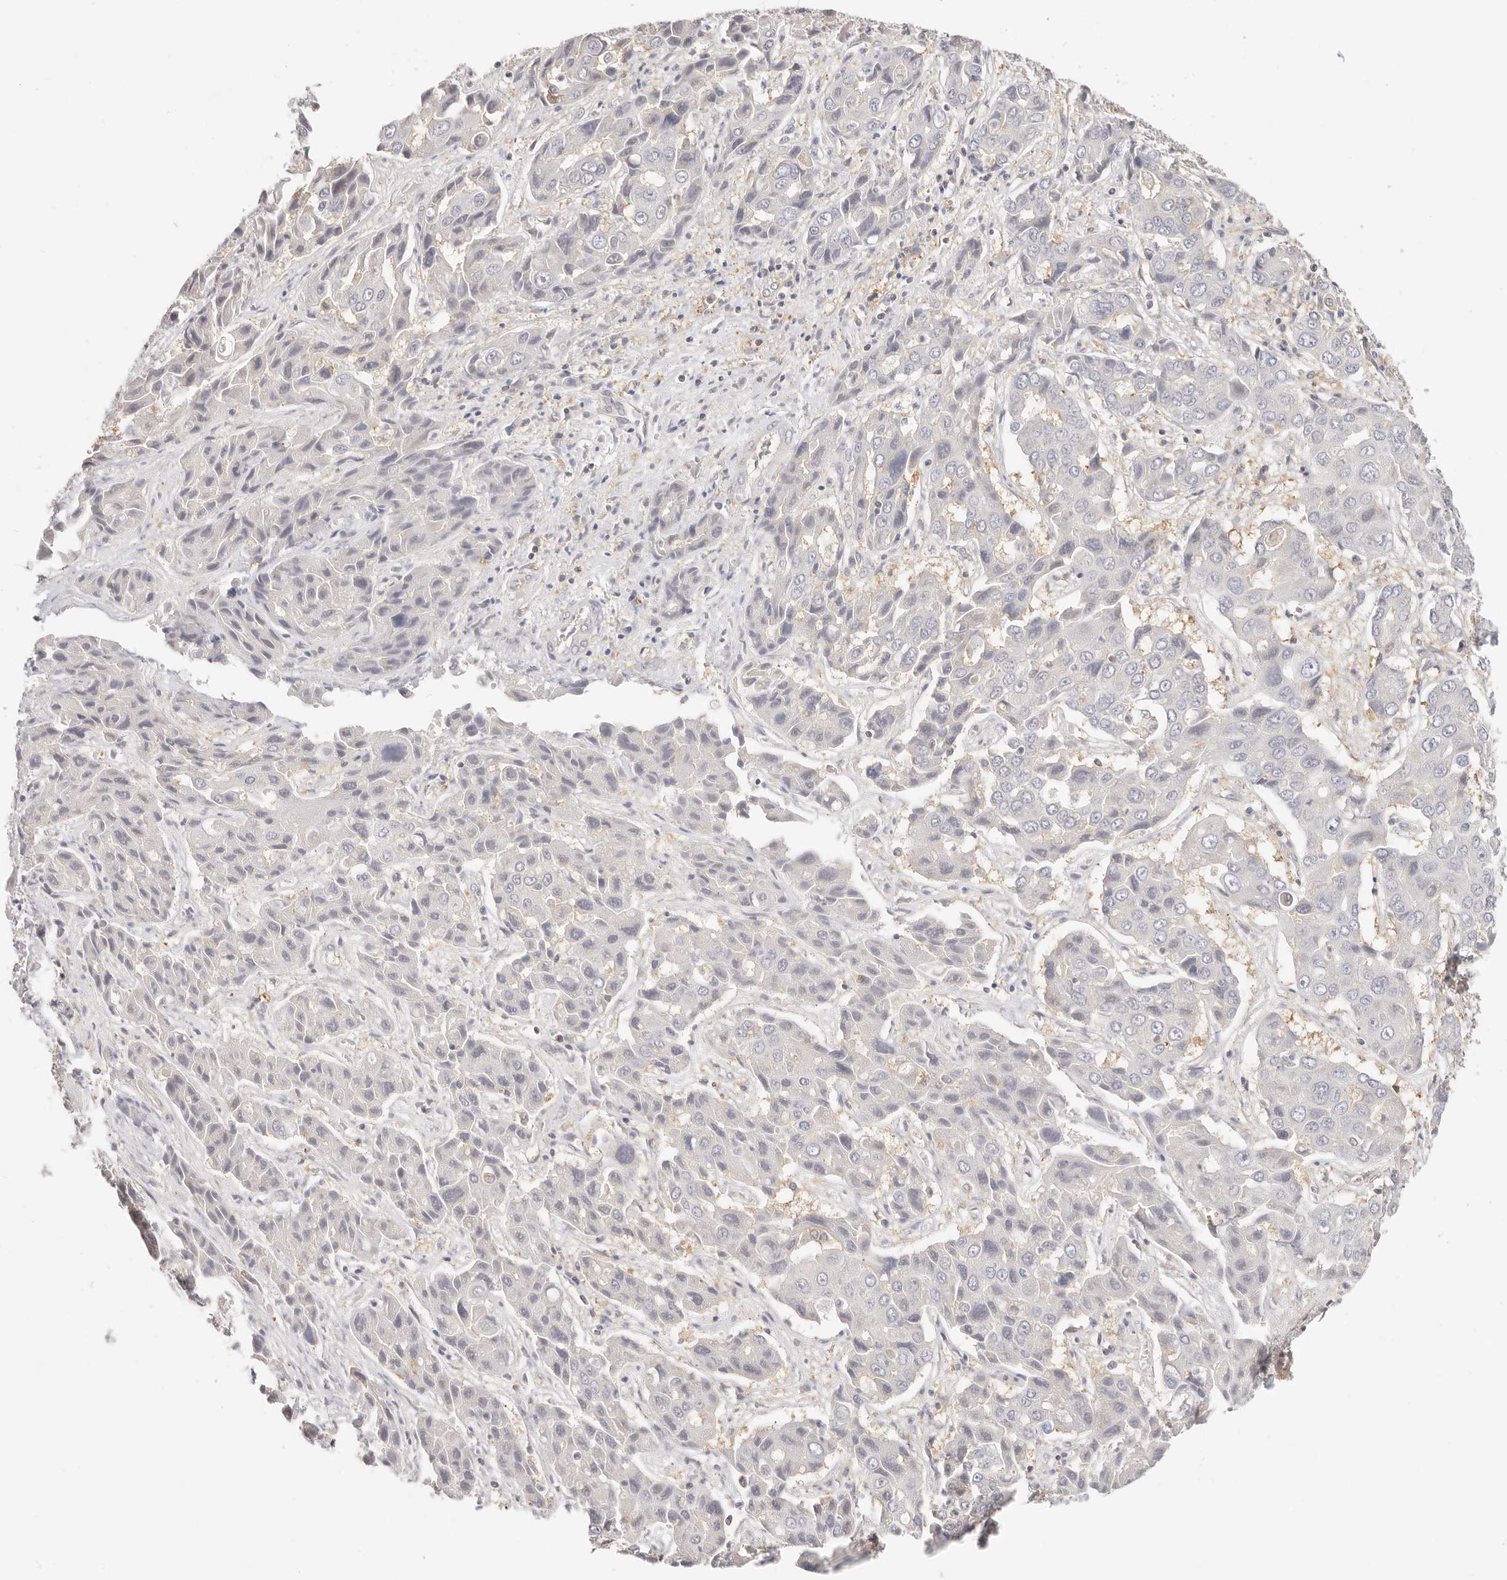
{"staining": {"intensity": "negative", "quantity": "none", "location": "none"}, "tissue": "liver cancer", "cell_type": "Tumor cells", "image_type": "cancer", "snomed": [{"axis": "morphology", "description": "Cholangiocarcinoma"}, {"axis": "topography", "description": "Liver"}], "caption": "Protein analysis of liver cholangiocarcinoma exhibits no significant expression in tumor cells. (Stains: DAB immunohistochemistry (IHC) with hematoxylin counter stain, Microscopy: brightfield microscopy at high magnification).", "gene": "DTNBP1", "patient": {"sex": "male", "age": 67}}